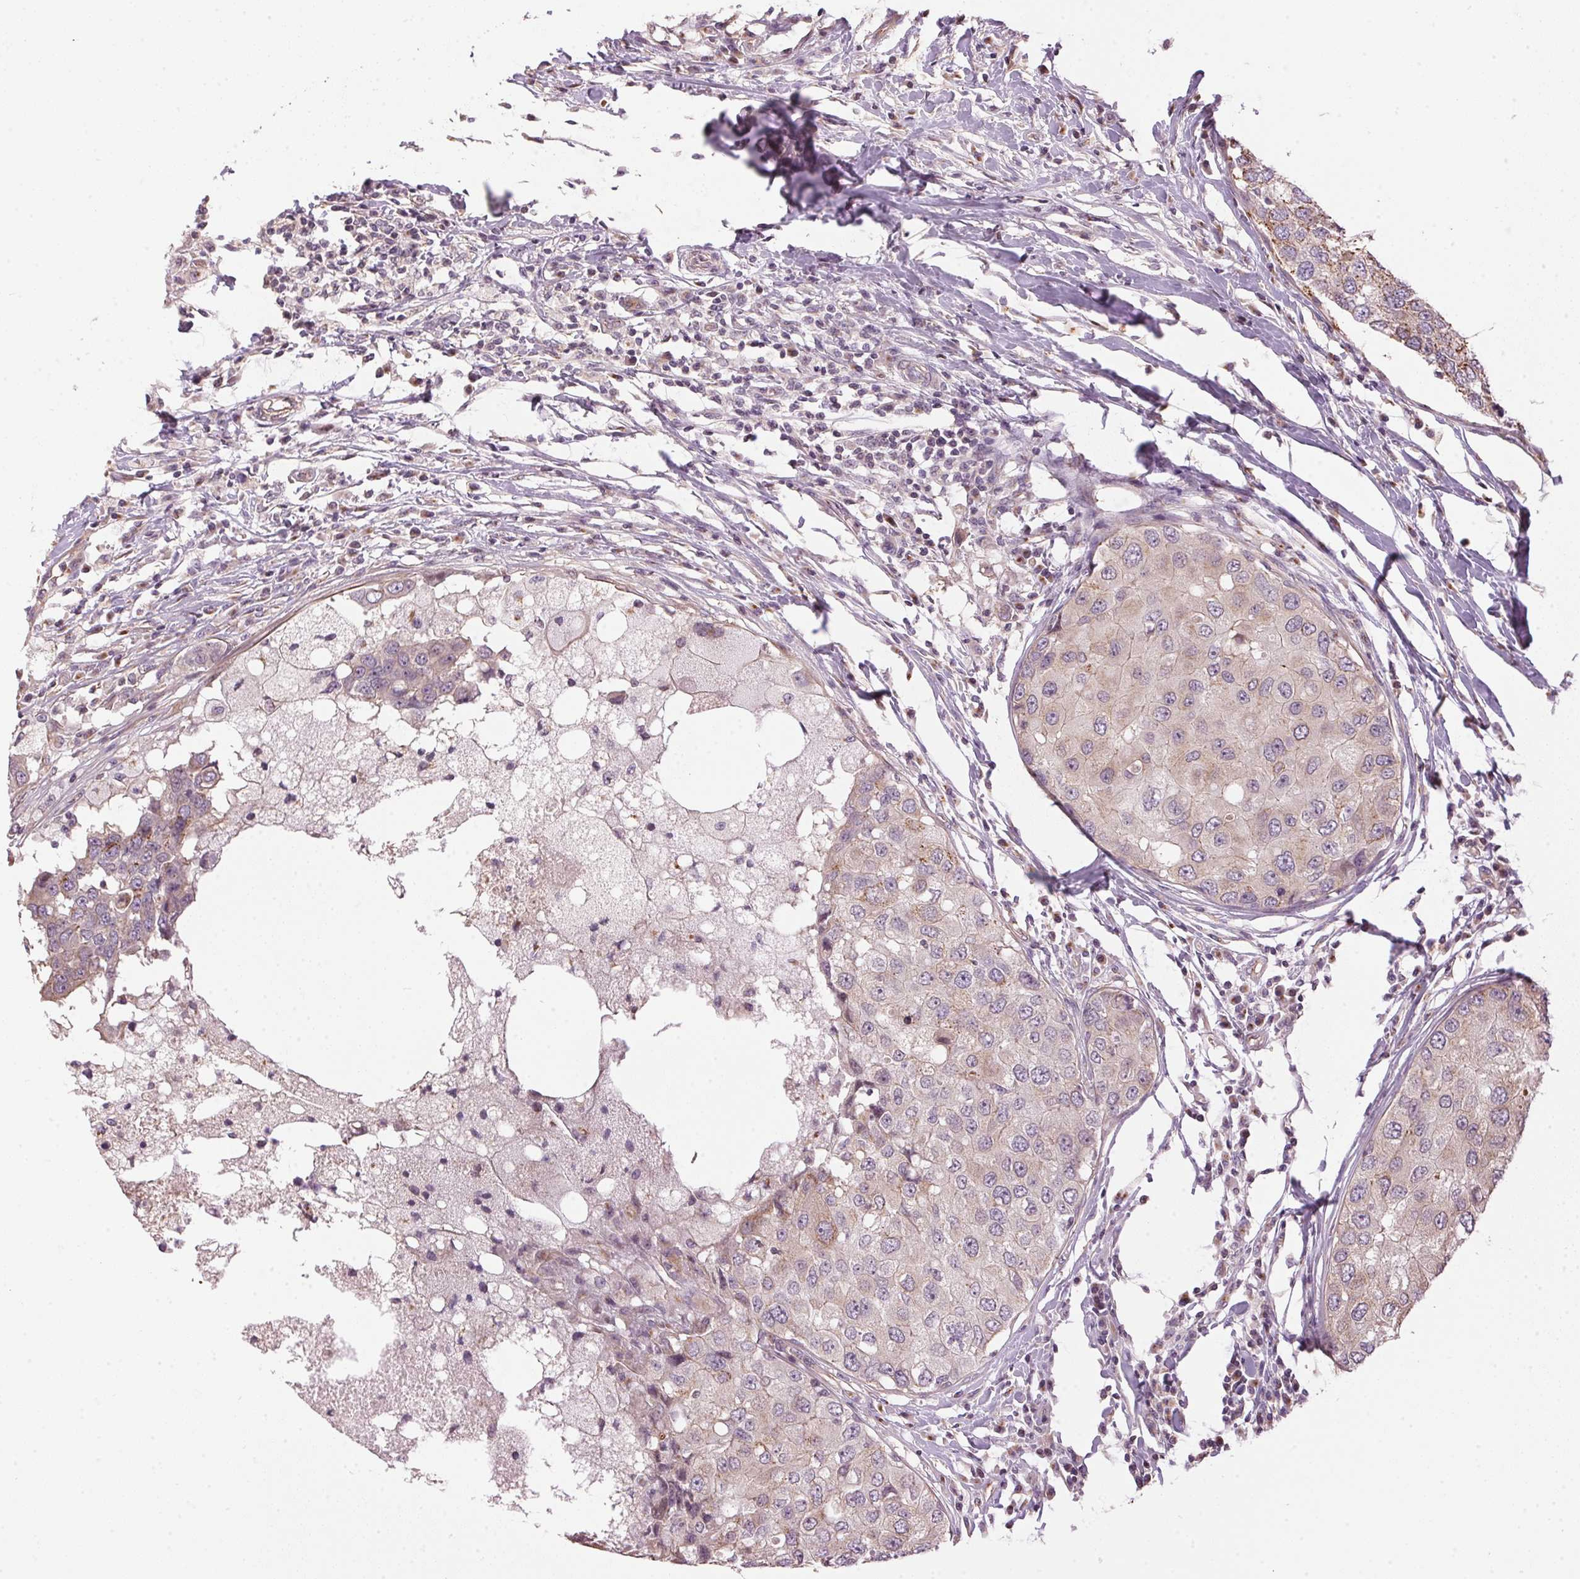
{"staining": {"intensity": "weak", "quantity": ">75%", "location": "cytoplasmic/membranous"}, "tissue": "breast cancer", "cell_type": "Tumor cells", "image_type": "cancer", "snomed": [{"axis": "morphology", "description": "Duct carcinoma"}, {"axis": "topography", "description": "Breast"}], "caption": "Breast cancer stained with immunohistochemistry (IHC) displays weak cytoplasmic/membranous expression in about >75% of tumor cells.", "gene": "GOLPH3", "patient": {"sex": "female", "age": 27}}